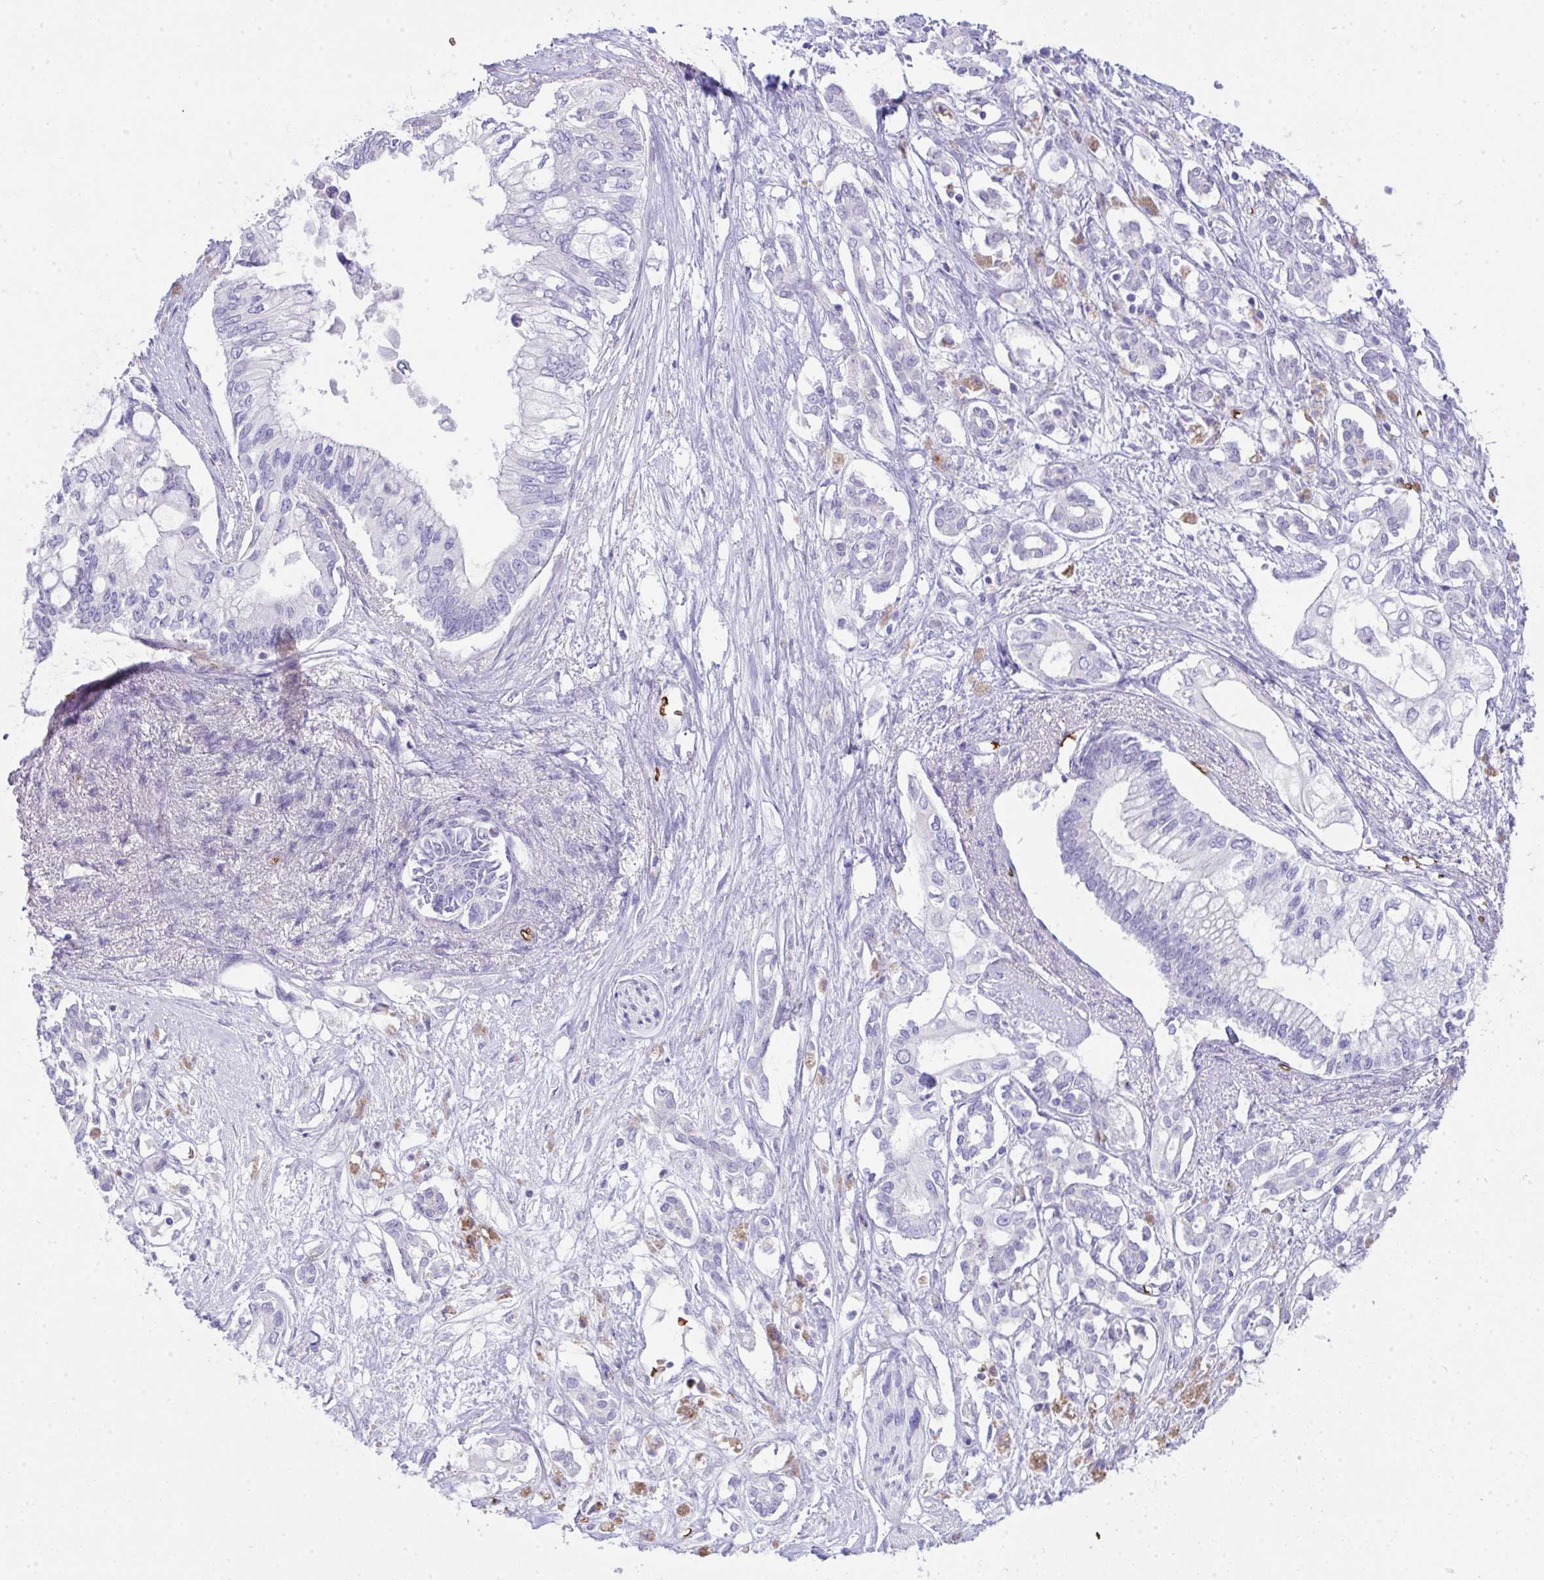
{"staining": {"intensity": "negative", "quantity": "none", "location": "none"}, "tissue": "pancreatic cancer", "cell_type": "Tumor cells", "image_type": "cancer", "snomed": [{"axis": "morphology", "description": "Adenocarcinoma, NOS"}, {"axis": "topography", "description": "Pancreas"}], "caption": "Adenocarcinoma (pancreatic) was stained to show a protein in brown. There is no significant staining in tumor cells.", "gene": "SPTB", "patient": {"sex": "female", "age": 63}}